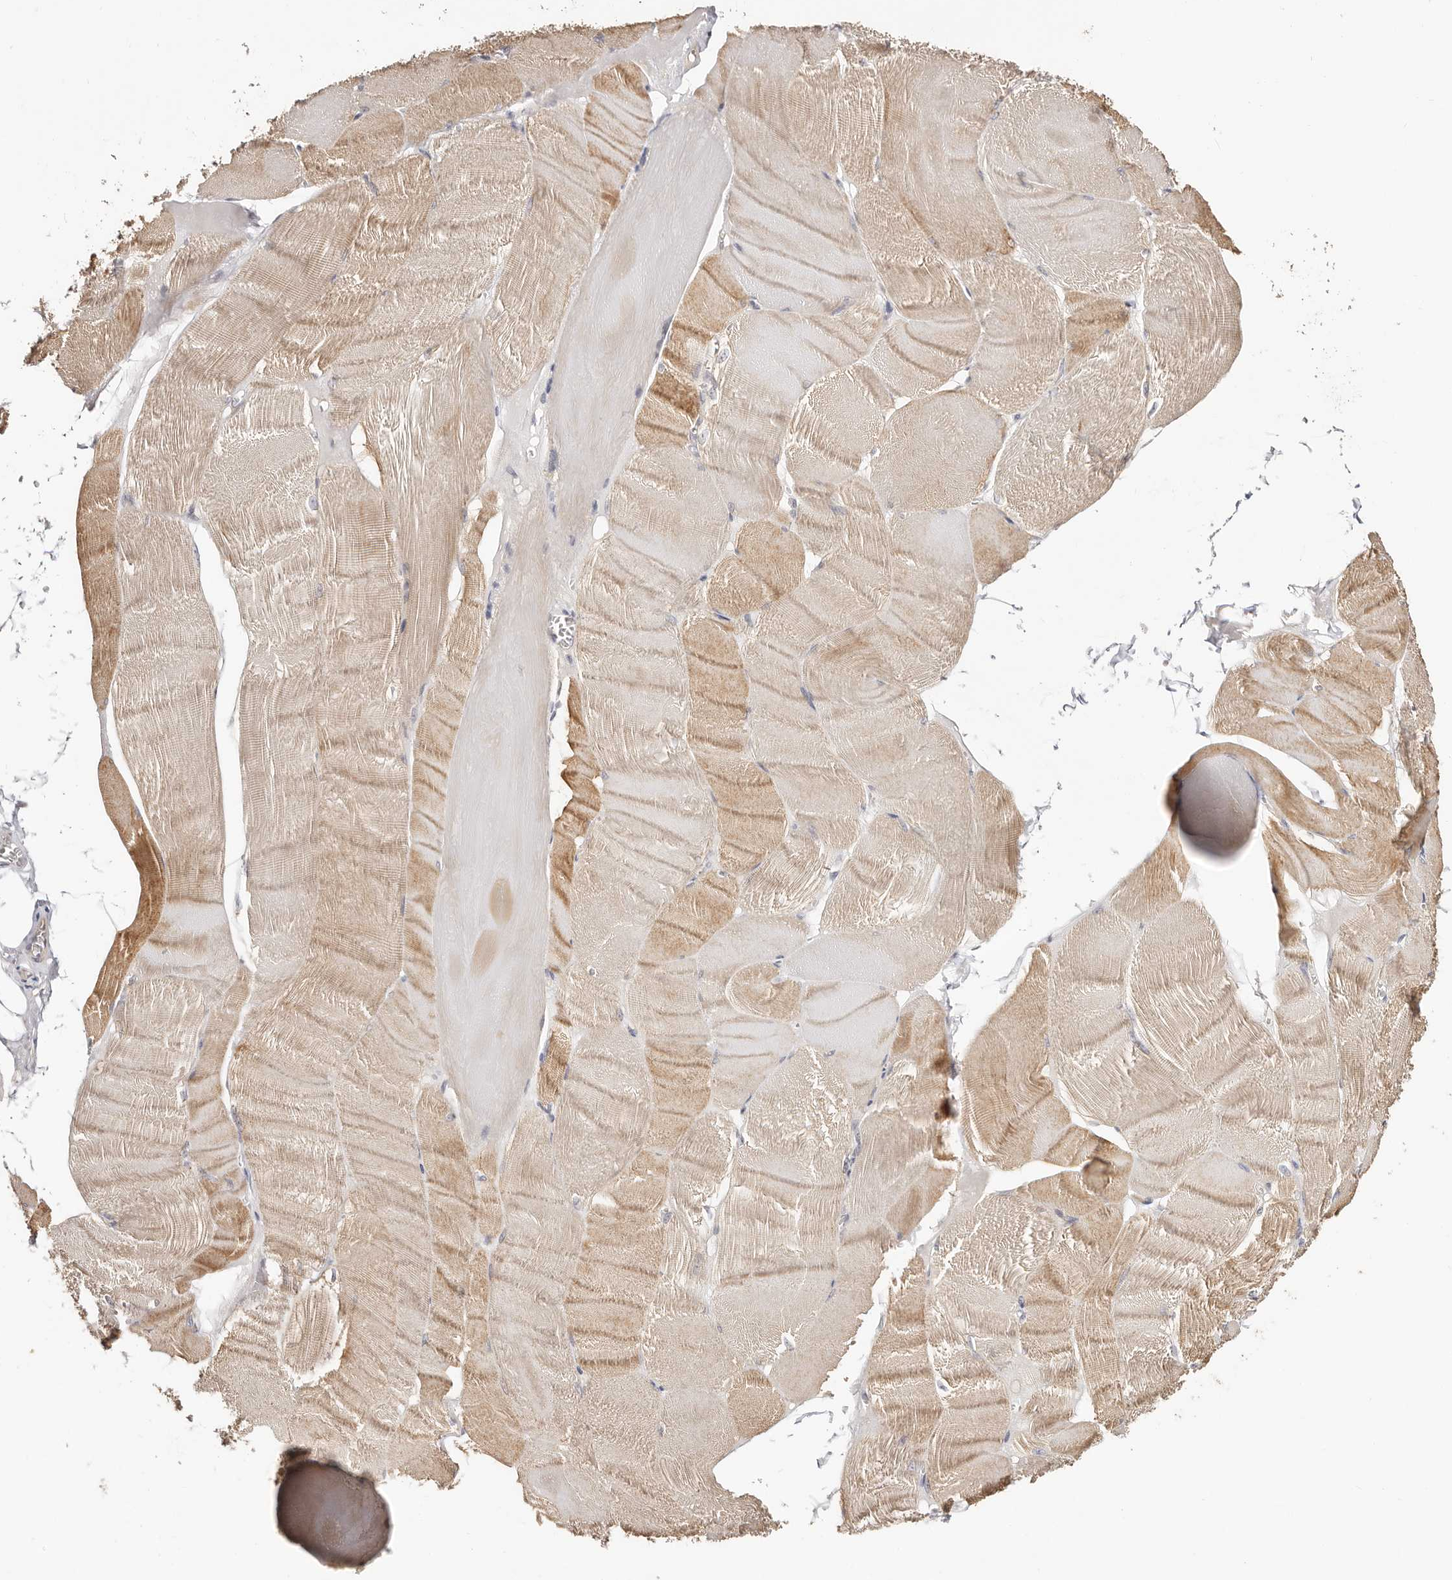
{"staining": {"intensity": "moderate", "quantity": ">75%", "location": "cytoplasmic/membranous"}, "tissue": "skeletal muscle", "cell_type": "Myocytes", "image_type": "normal", "snomed": [{"axis": "morphology", "description": "Normal tissue, NOS"}, {"axis": "morphology", "description": "Basal cell carcinoma"}, {"axis": "topography", "description": "Skeletal muscle"}], "caption": "Skeletal muscle was stained to show a protein in brown. There is medium levels of moderate cytoplasmic/membranous positivity in about >75% of myocytes. The staining was performed using DAB (3,3'-diaminobenzidine) to visualize the protein expression in brown, while the nuclei were stained in blue with hematoxylin (Magnification: 20x).", "gene": "BCL2L15", "patient": {"sex": "female", "age": 64}}